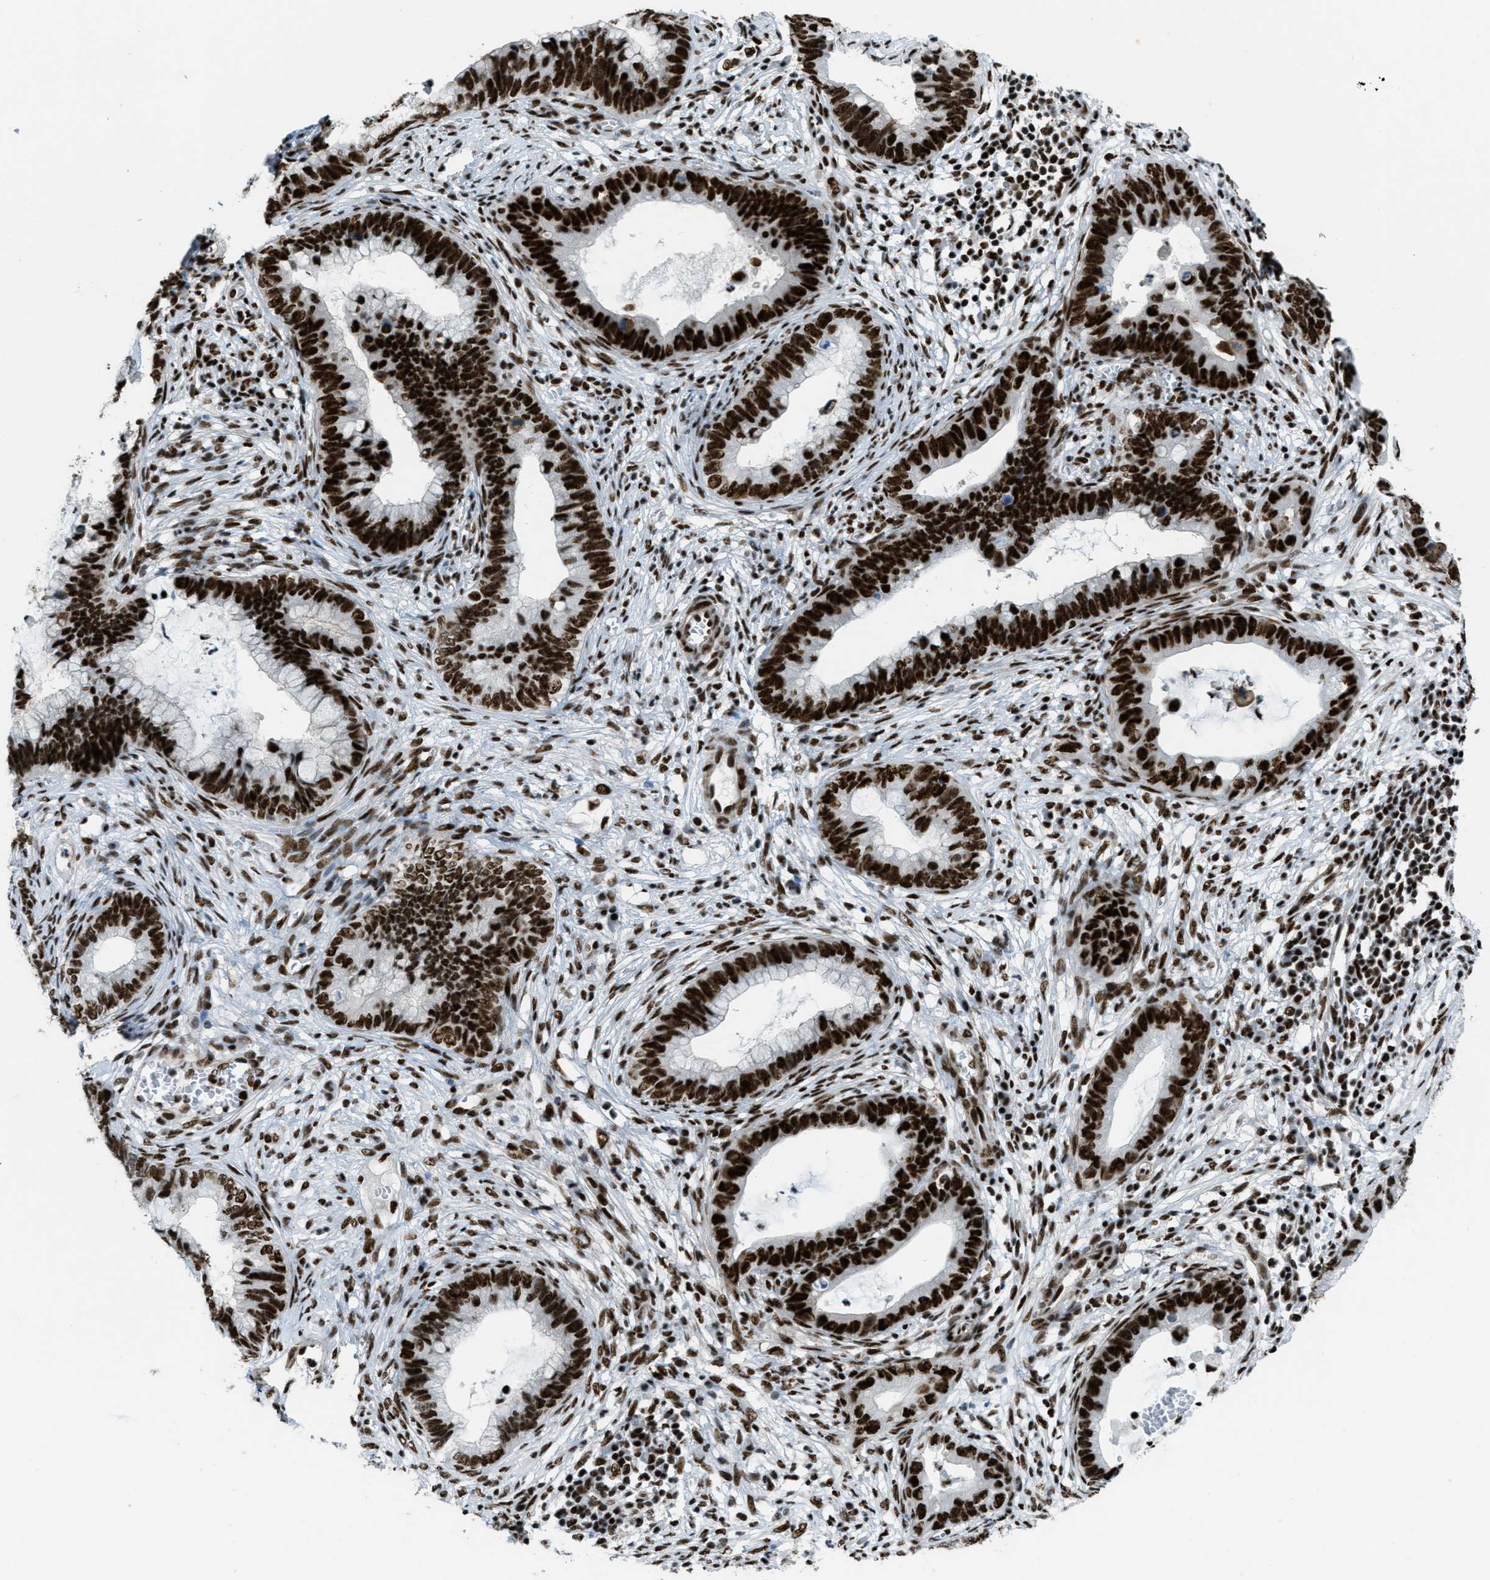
{"staining": {"intensity": "strong", "quantity": ">75%", "location": "nuclear"}, "tissue": "cervical cancer", "cell_type": "Tumor cells", "image_type": "cancer", "snomed": [{"axis": "morphology", "description": "Adenocarcinoma, NOS"}, {"axis": "topography", "description": "Cervix"}], "caption": "Immunohistochemistry photomicrograph of cervical cancer (adenocarcinoma) stained for a protein (brown), which exhibits high levels of strong nuclear expression in about >75% of tumor cells.", "gene": "ZNF207", "patient": {"sex": "female", "age": 44}}